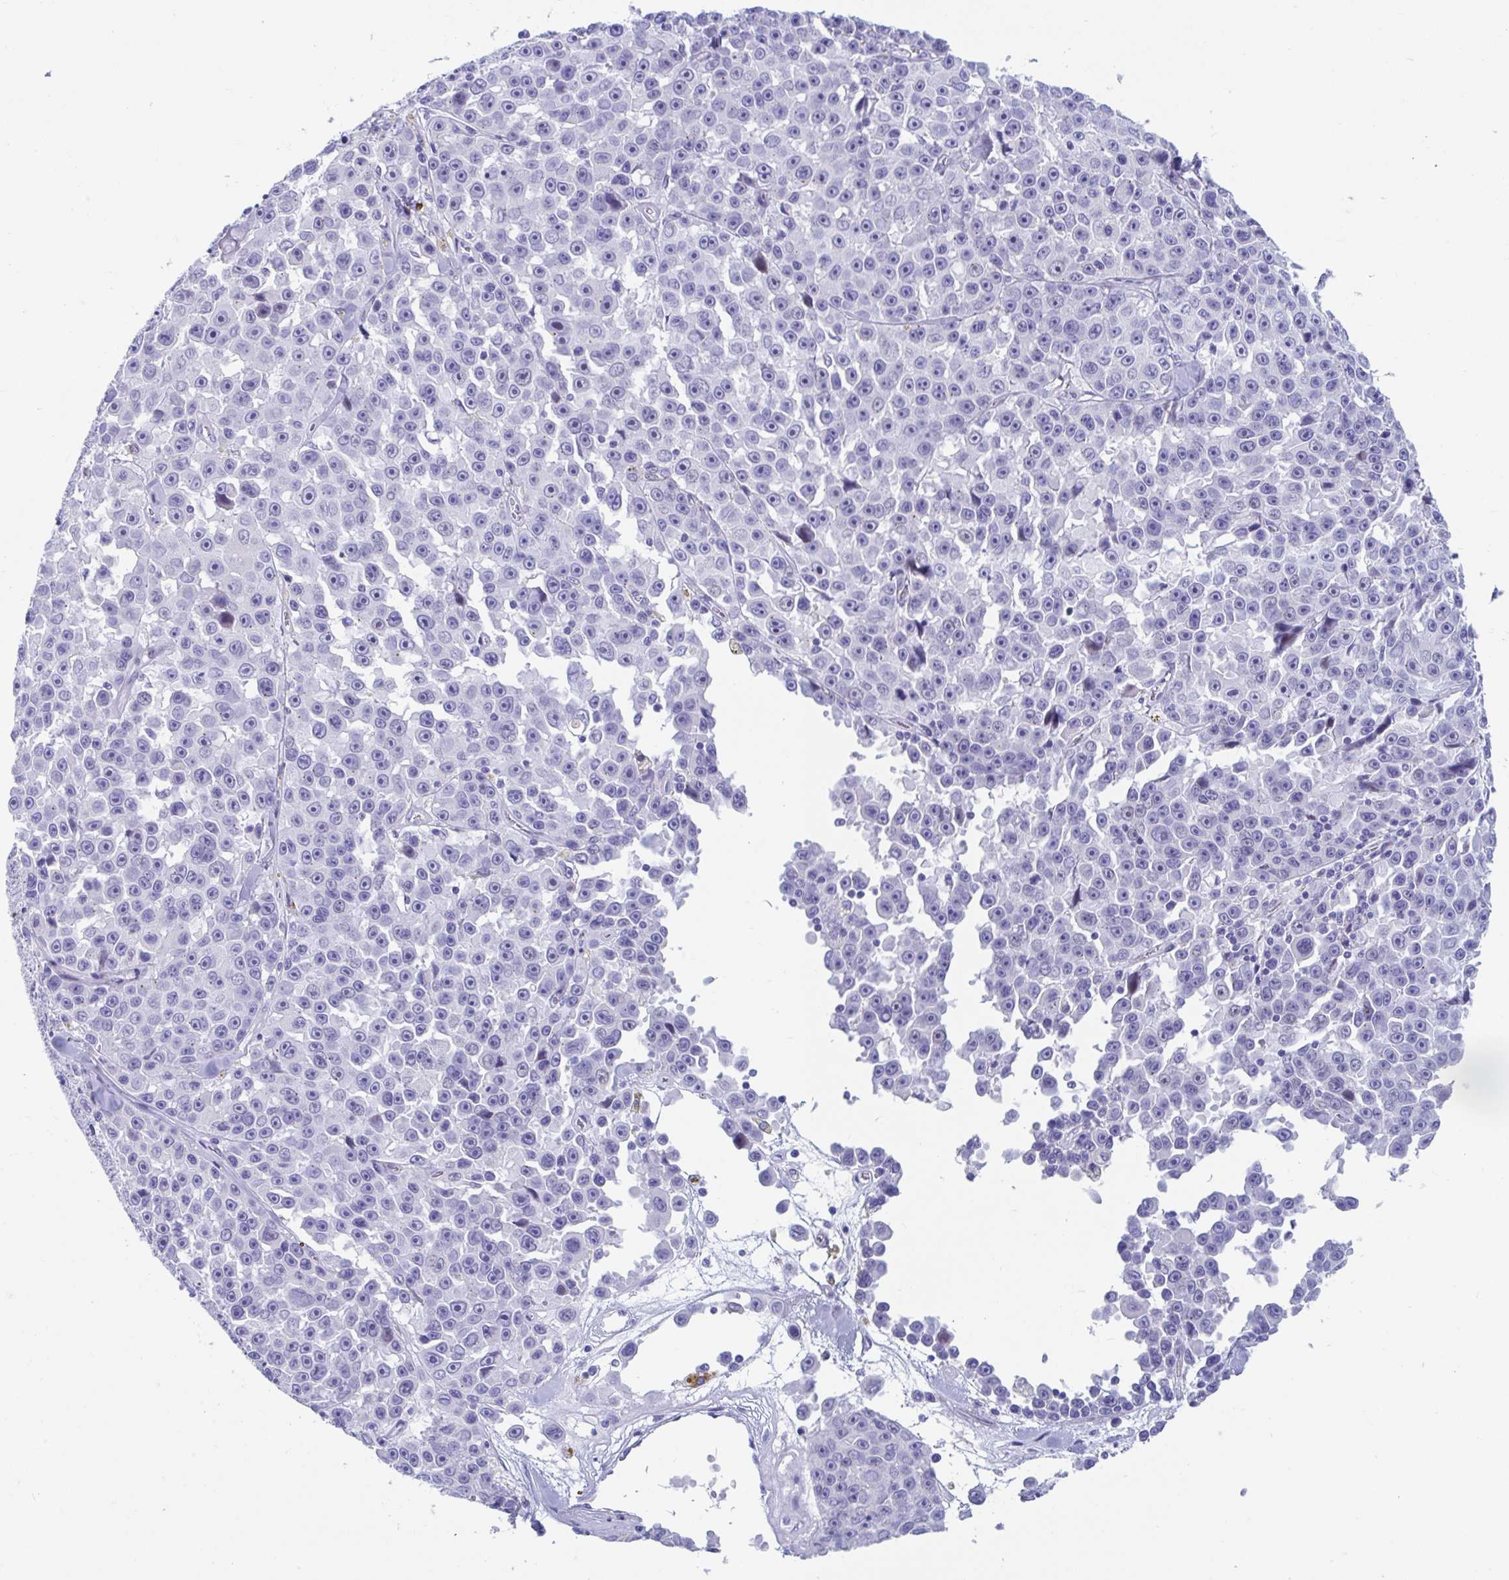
{"staining": {"intensity": "negative", "quantity": "none", "location": "none"}, "tissue": "melanoma", "cell_type": "Tumor cells", "image_type": "cancer", "snomed": [{"axis": "morphology", "description": "Malignant melanoma, NOS"}, {"axis": "topography", "description": "Skin"}], "caption": "Immunohistochemistry photomicrograph of neoplastic tissue: human melanoma stained with DAB (3,3'-diaminobenzidine) displays no significant protein staining in tumor cells.", "gene": "TTC30B", "patient": {"sex": "female", "age": 66}}